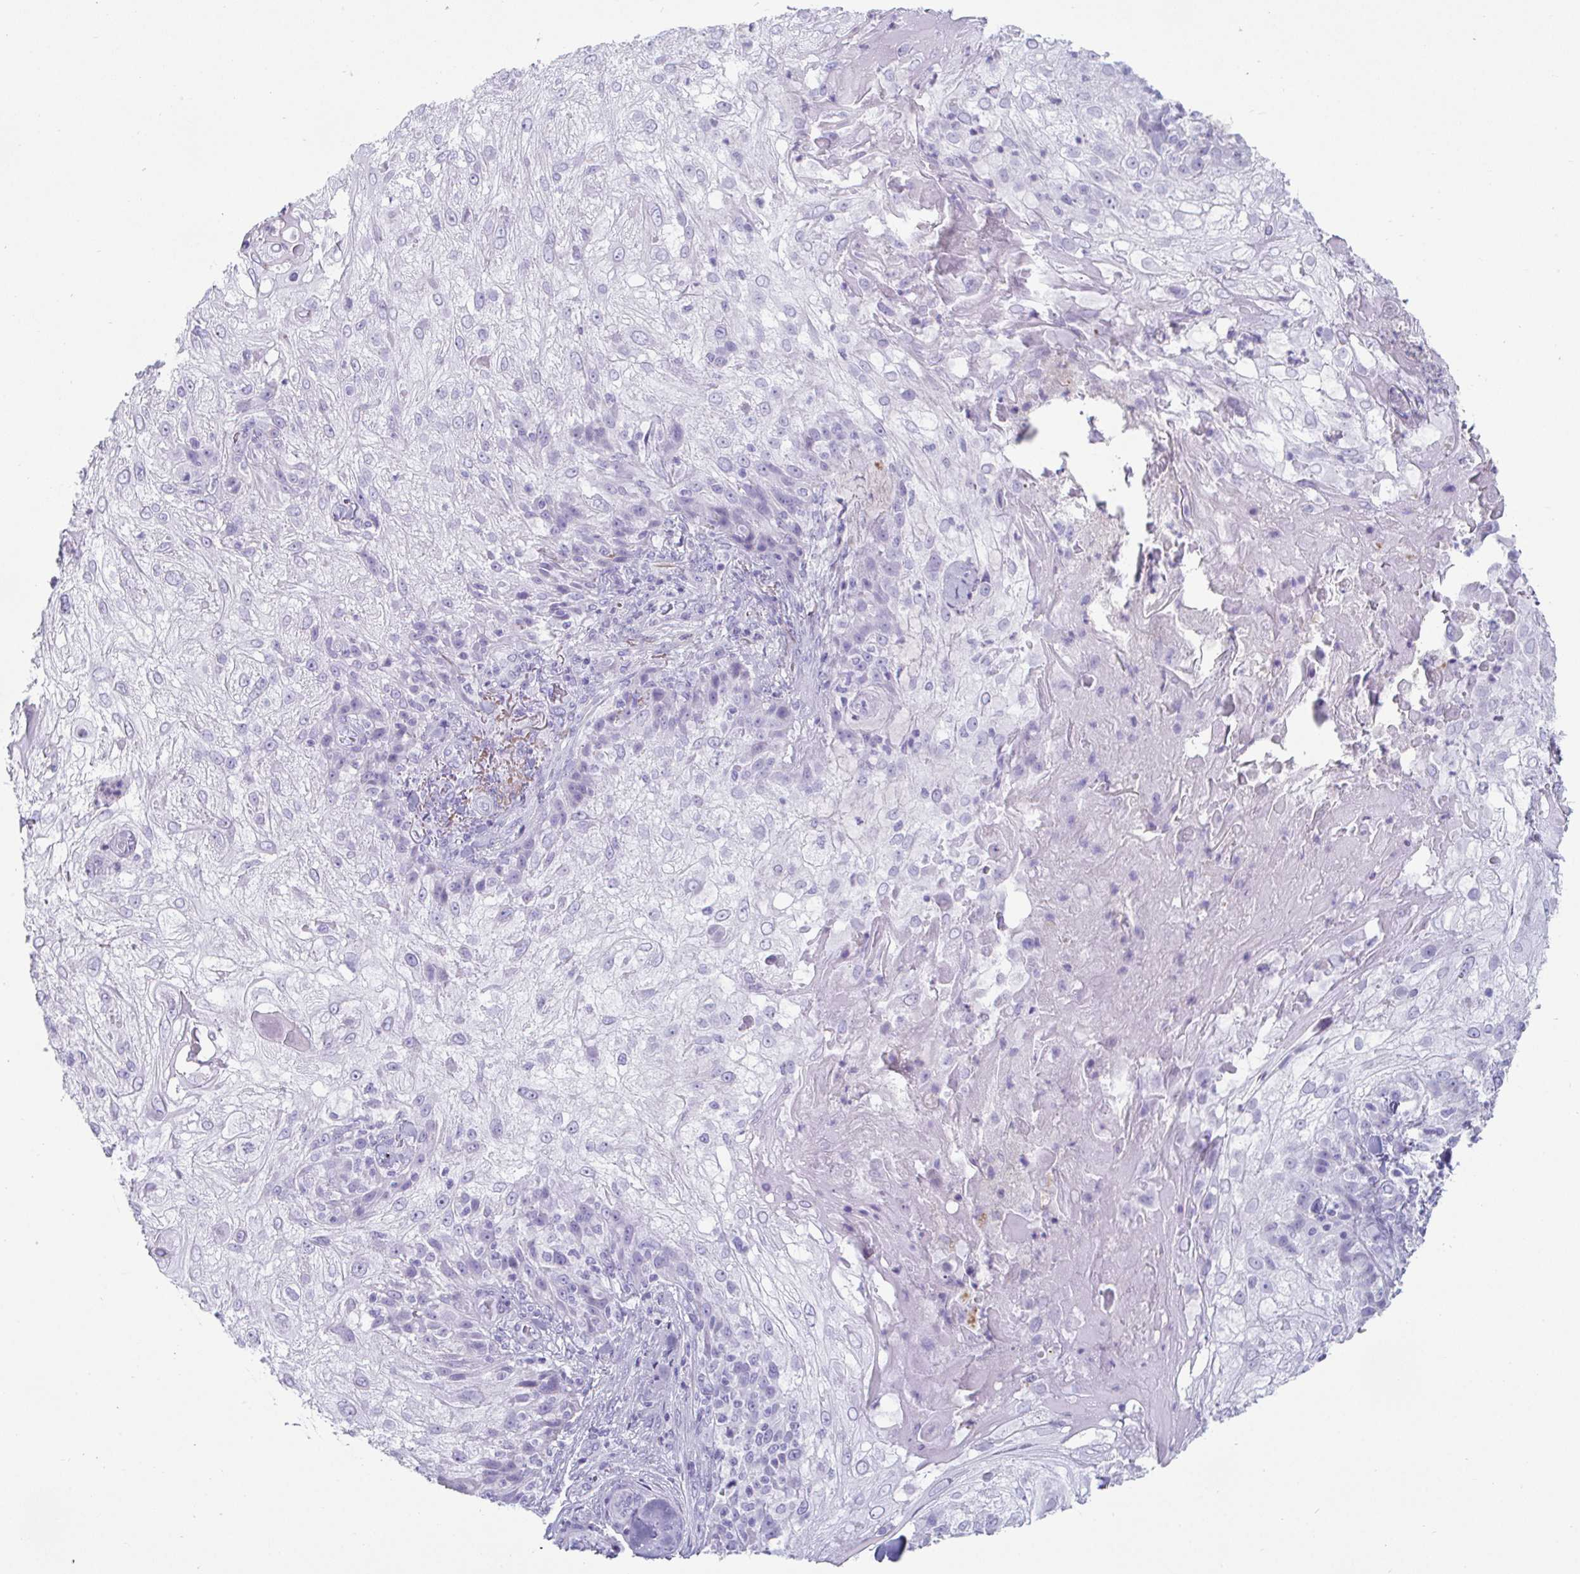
{"staining": {"intensity": "negative", "quantity": "none", "location": "none"}, "tissue": "skin cancer", "cell_type": "Tumor cells", "image_type": "cancer", "snomed": [{"axis": "morphology", "description": "Normal tissue, NOS"}, {"axis": "morphology", "description": "Squamous cell carcinoma, NOS"}, {"axis": "topography", "description": "Skin"}], "caption": "This is an immunohistochemistry image of squamous cell carcinoma (skin). There is no expression in tumor cells.", "gene": "CREG2", "patient": {"sex": "female", "age": 83}}